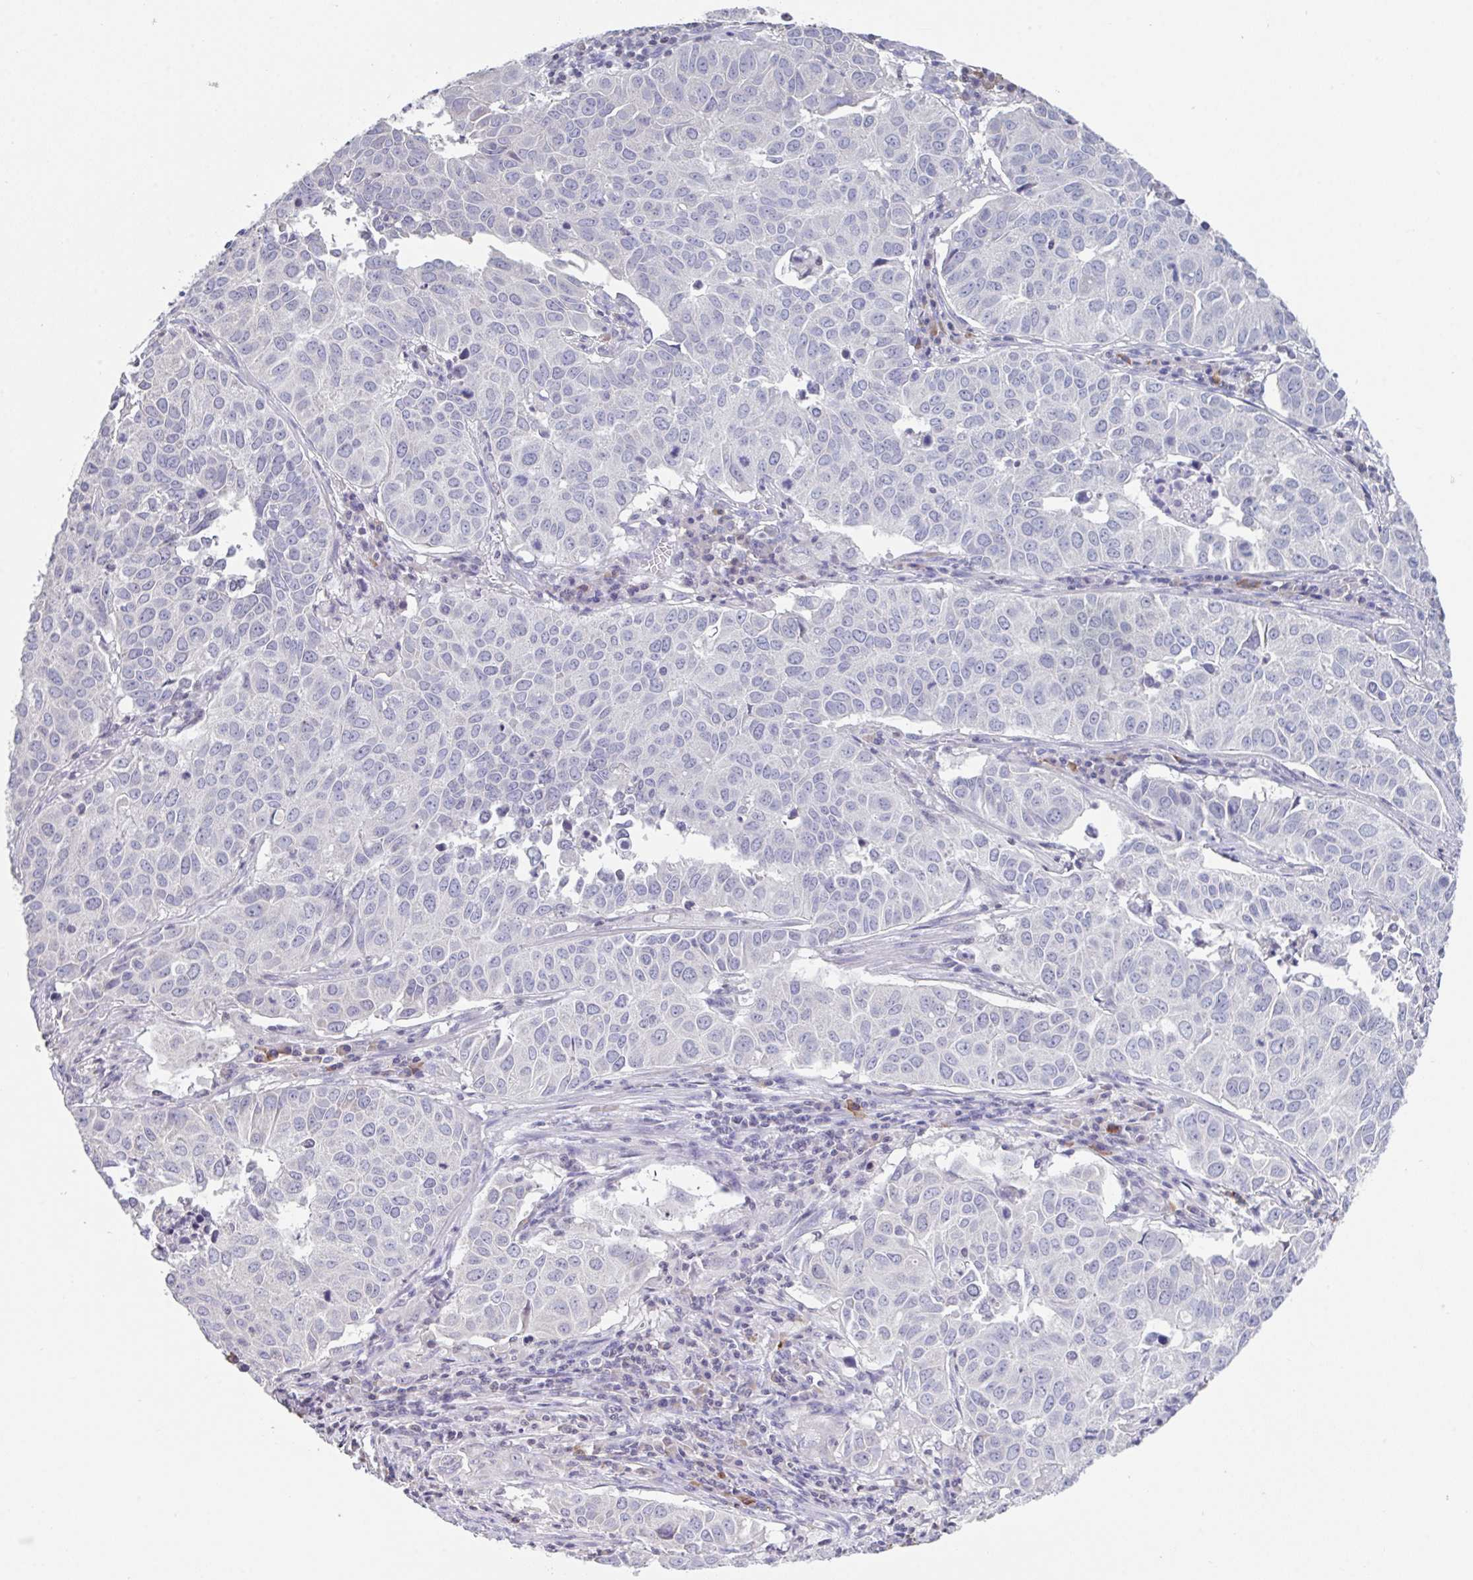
{"staining": {"intensity": "negative", "quantity": "none", "location": "none"}, "tissue": "lung cancer", "cell_type": "Tumor cells", "image_type": "cancer", "snomed": [{"axis": "morphology", "description": "Adenocarcinoma, NOS"}, {"axis": "topography", "description": "Lung"}], "caption": "Immunohistochemical staining of lung cancer (adenocarcinoma) reveals no significant staining in tumor cells. (Immunohistochemistry, brightfield microscopy, high magnification).", "gene": "LRRC58", "patient": {"sex": "female", "age": 50}}